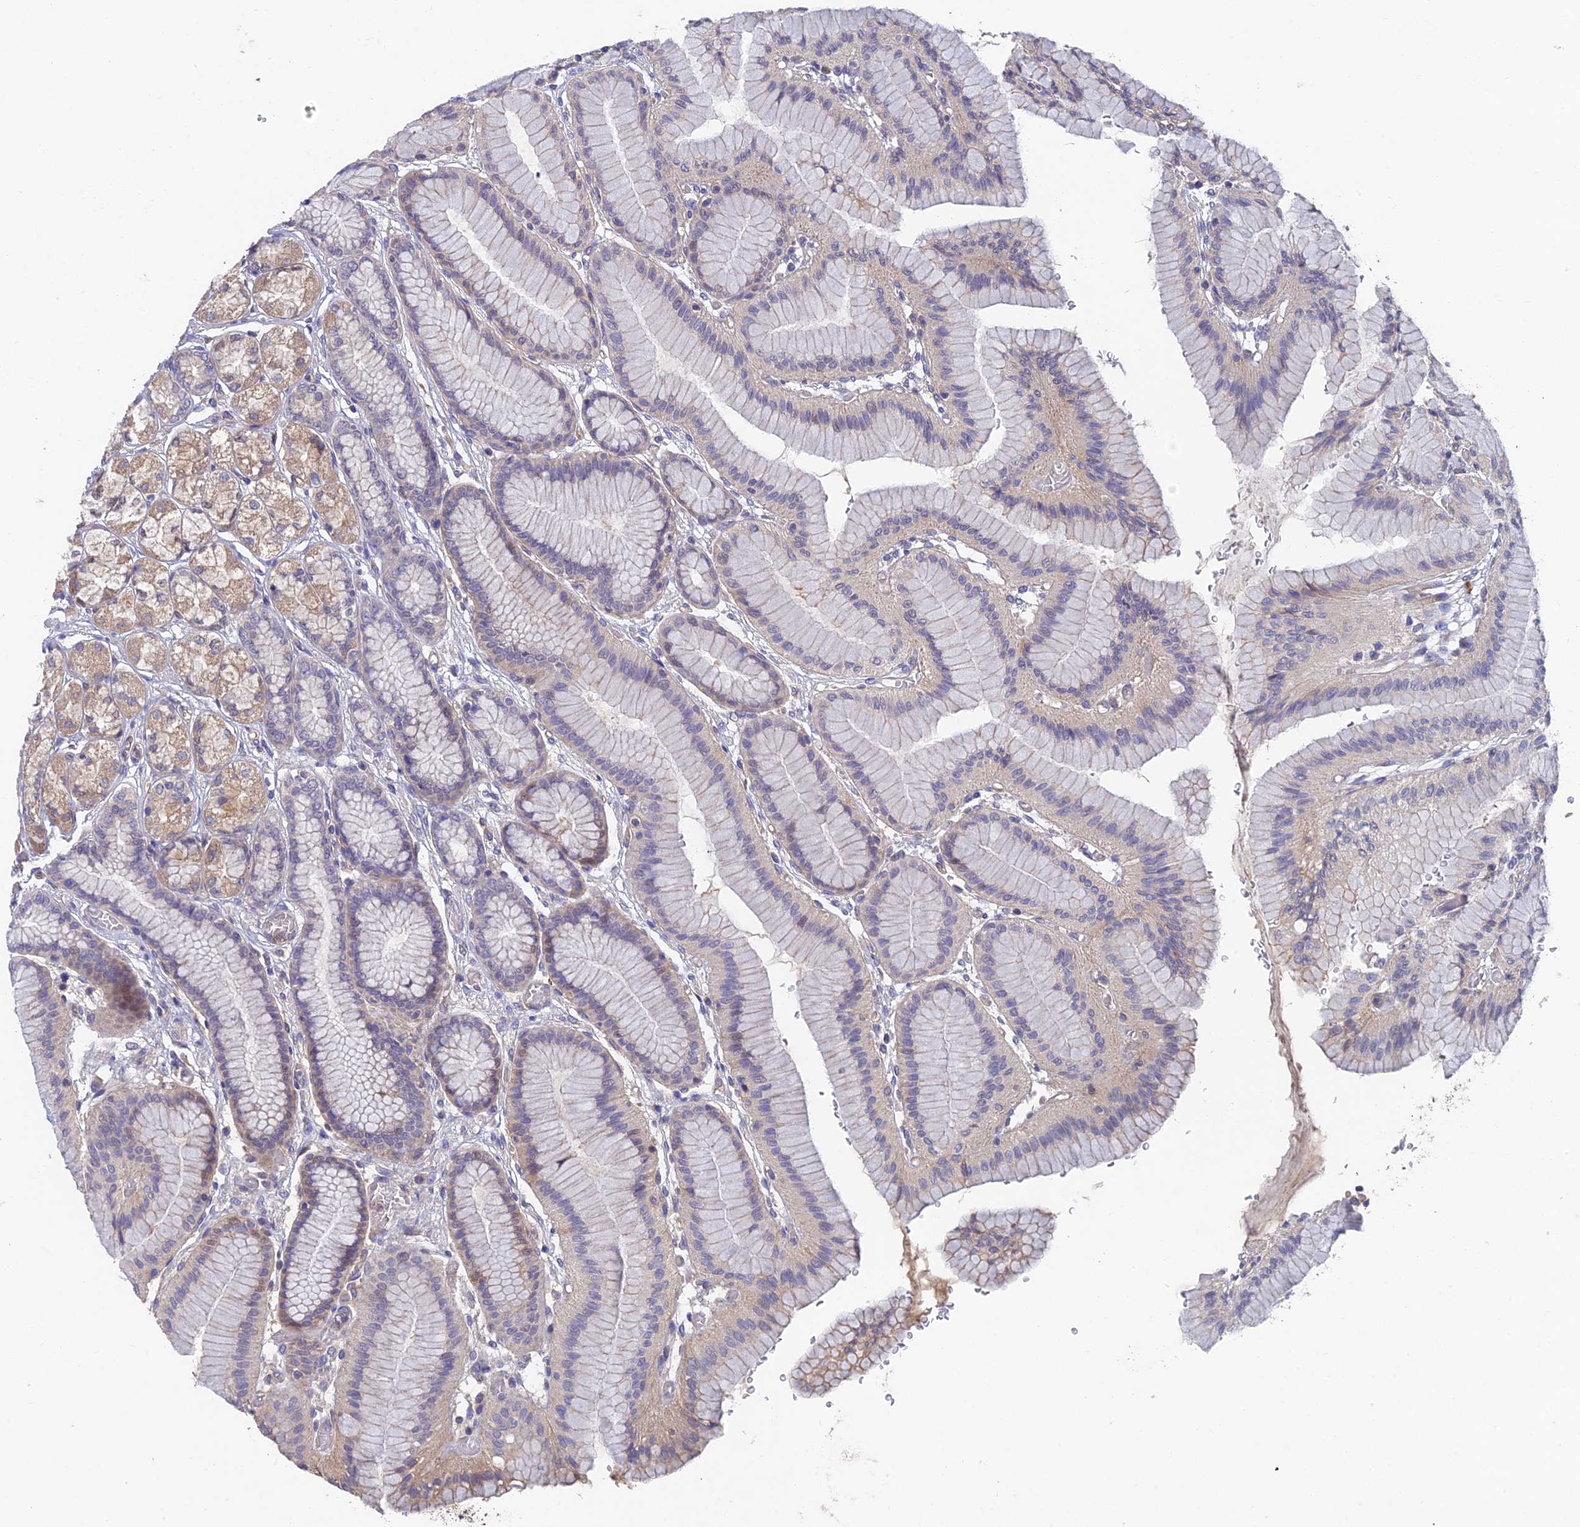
{"staining": {"intensity": "moderate", "quantity": "25%-75%", "location": "cytoplasmic/membranous,nuclear"}, "tissue": "stomach", "cell_type": "Glandular cells", "image_type": "normal", "snomed": [{"axis": "morphology", "description": "Normal tissue, NOS"}, {"axis": "morphology", "description": "Adenocarcinoma, NOS"}, {"axis": "morphology", "description": "Adenocarcinoma, High grade"}, {"axis": "topography", "description": "Stomach, upper"}, {"axis": "topography", "description": "Stomach"}], "caption": "Stomach was stained to show a protein in brown. There is medium levels of moderate cytoplasmic/membranous,nuclear expression in approximately 25%-75% of glandular cells. Immunohistochemistry stains the protein of interest in brown and the nuclei are stained blue.", "gene": "ADAMTS13", "patient": {"sex": "female", "age": 65}}